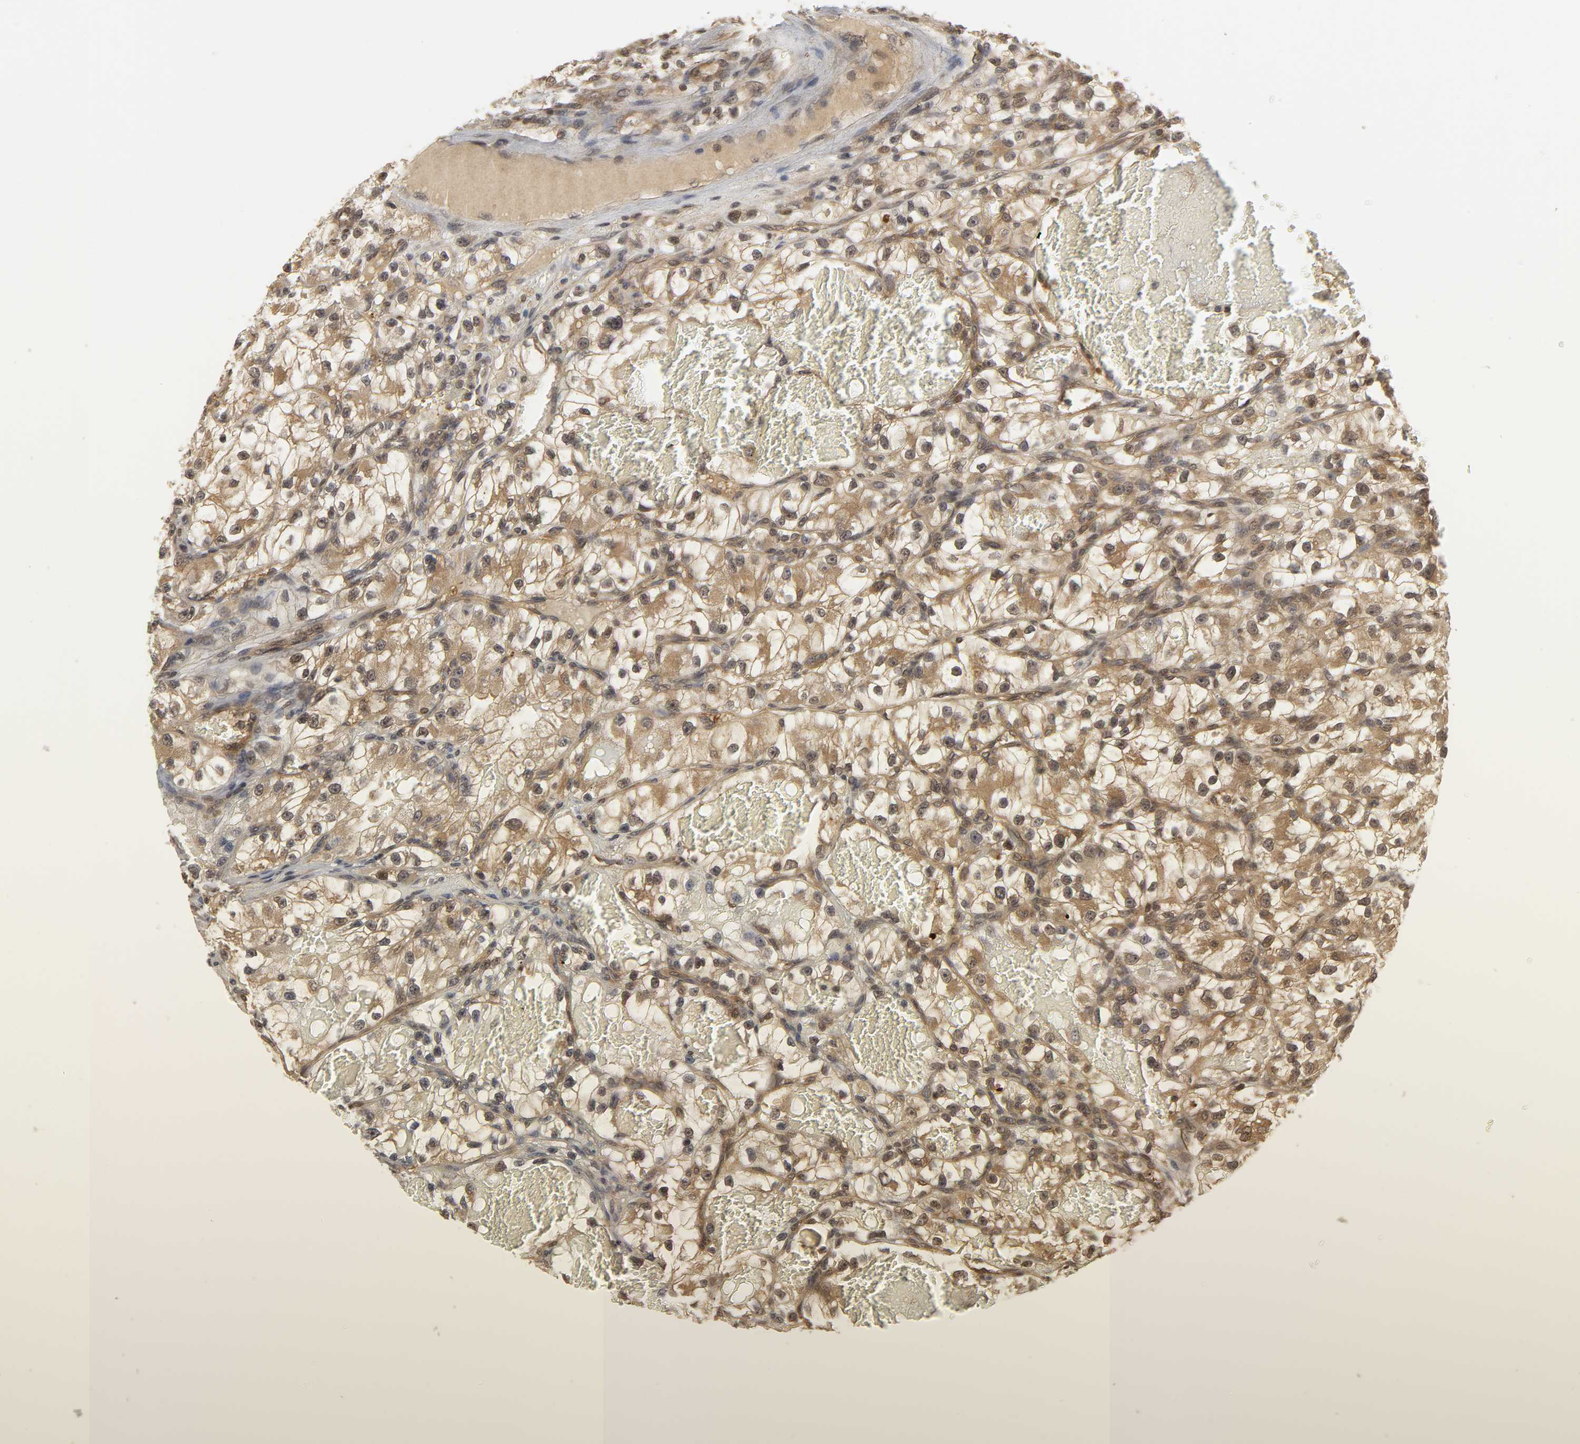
{"staining": {"intensity": "moderate", "quantity": ">75%", "location": "cytoplasmic/membranous,nuclear"}, "tissue": "renal cancer", "cell_type": "Tumor cells", "image_type": "cancer", "snomed": [{"axis": "morphology", "description": "Adenocarcinoma, NOS"}, {"axis": "topography", "description": "Kidney"}], "caption": "There is medium levels of moderate cytoplasmic/membranous and nuclear staining in tumor cells of renal adenocarcinoma, as demonstrated by immunohistochemical staining (brown color).", "gene": "PARK7", "patient": {"sex": "female", "age": 57}}